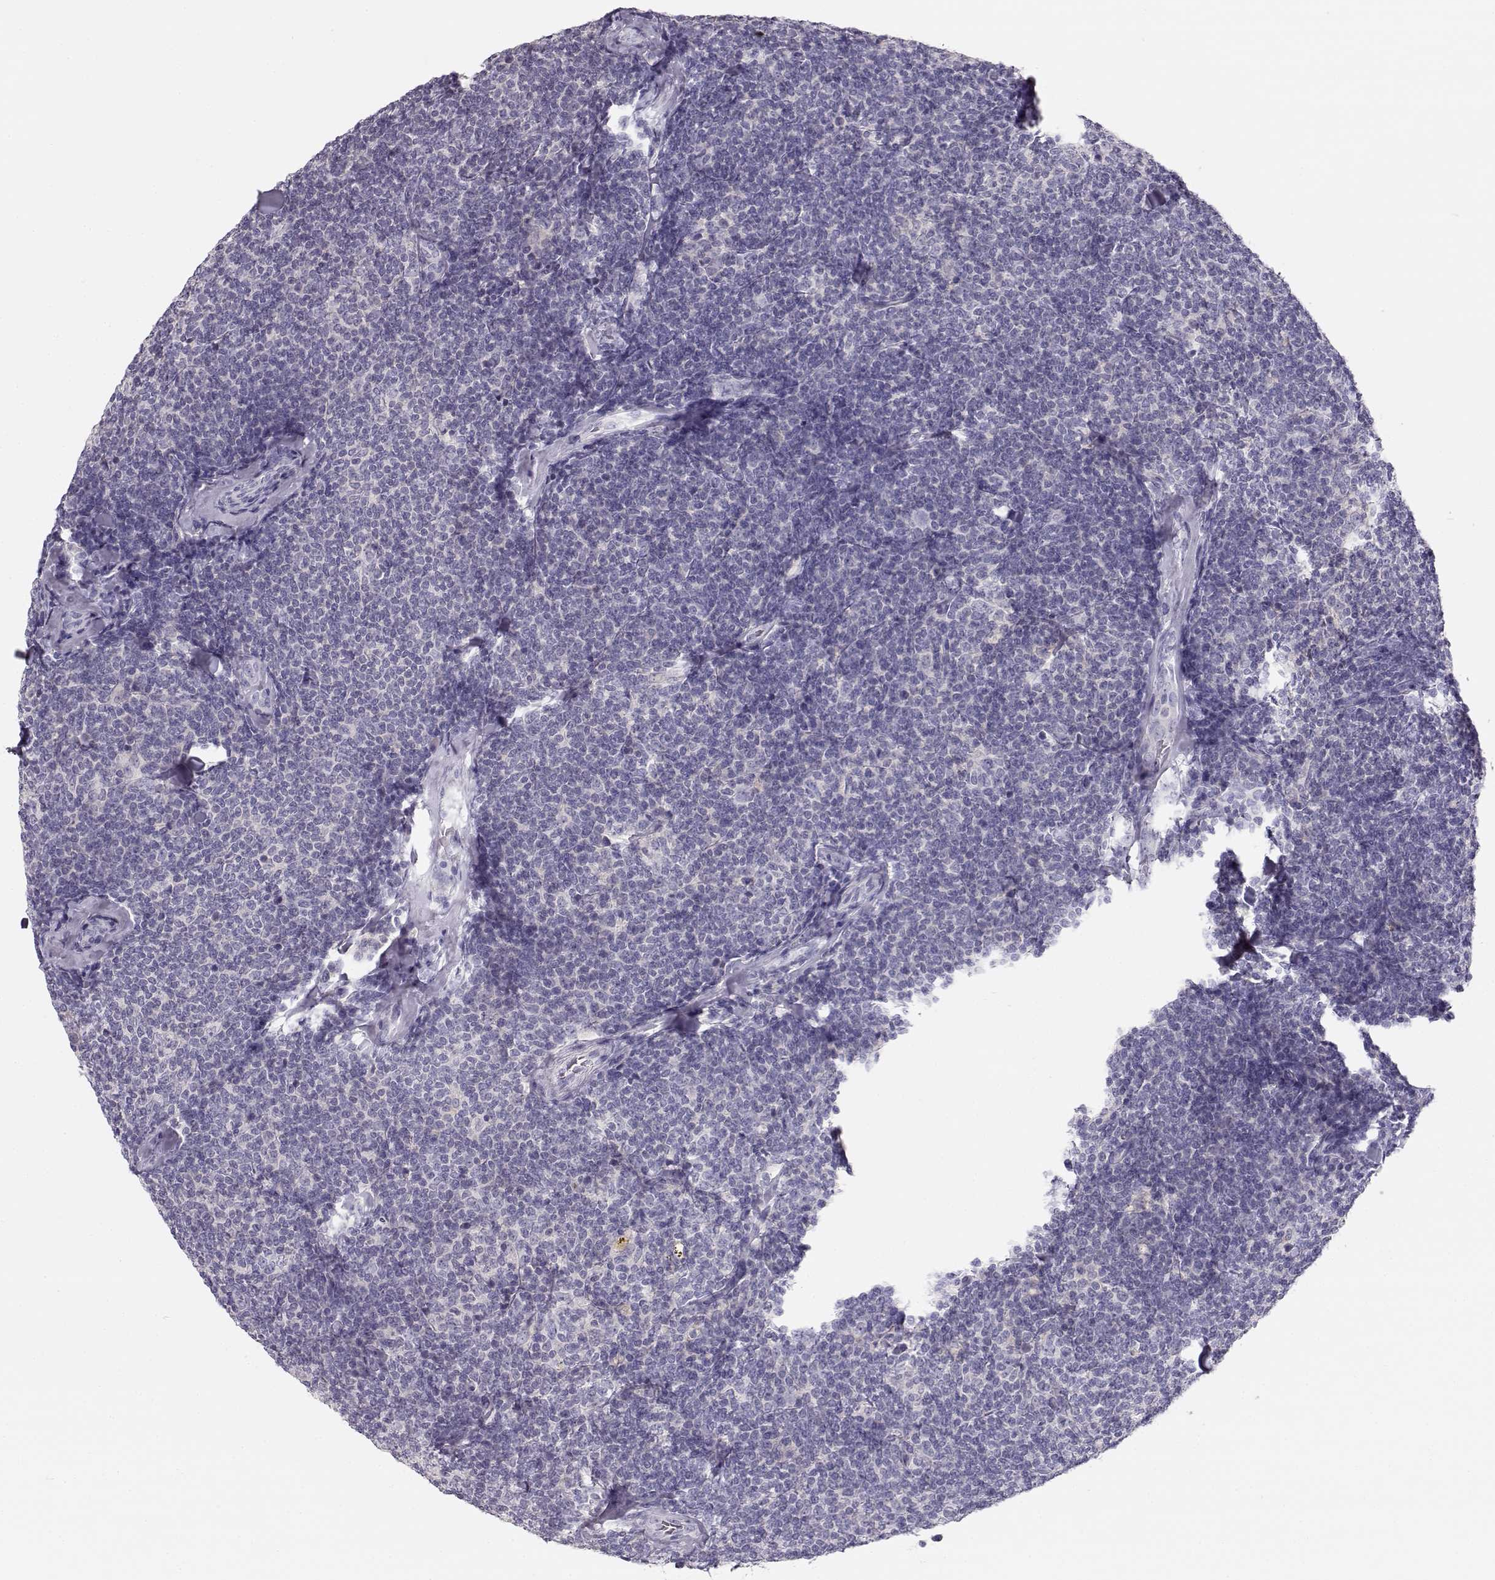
{"staining": {"intensity": "negative", "quantity": "none", "location": "none"}, "tissue": "lymphoma", "cell_type": "Tumor cells", "image_type": "cancer", "snomed": [{"axis": "morphology", "description": "Malignant lymphoma, non-Hodgkin's type, Low grade"}, {"axis": "topography", "description": "Lymph node"}], "caption": "Protein analysis of lymphoma reveals no significant expression in tumor cells.", "gene": "LEPR", "patient": {"sex": "female", "age": 56}}